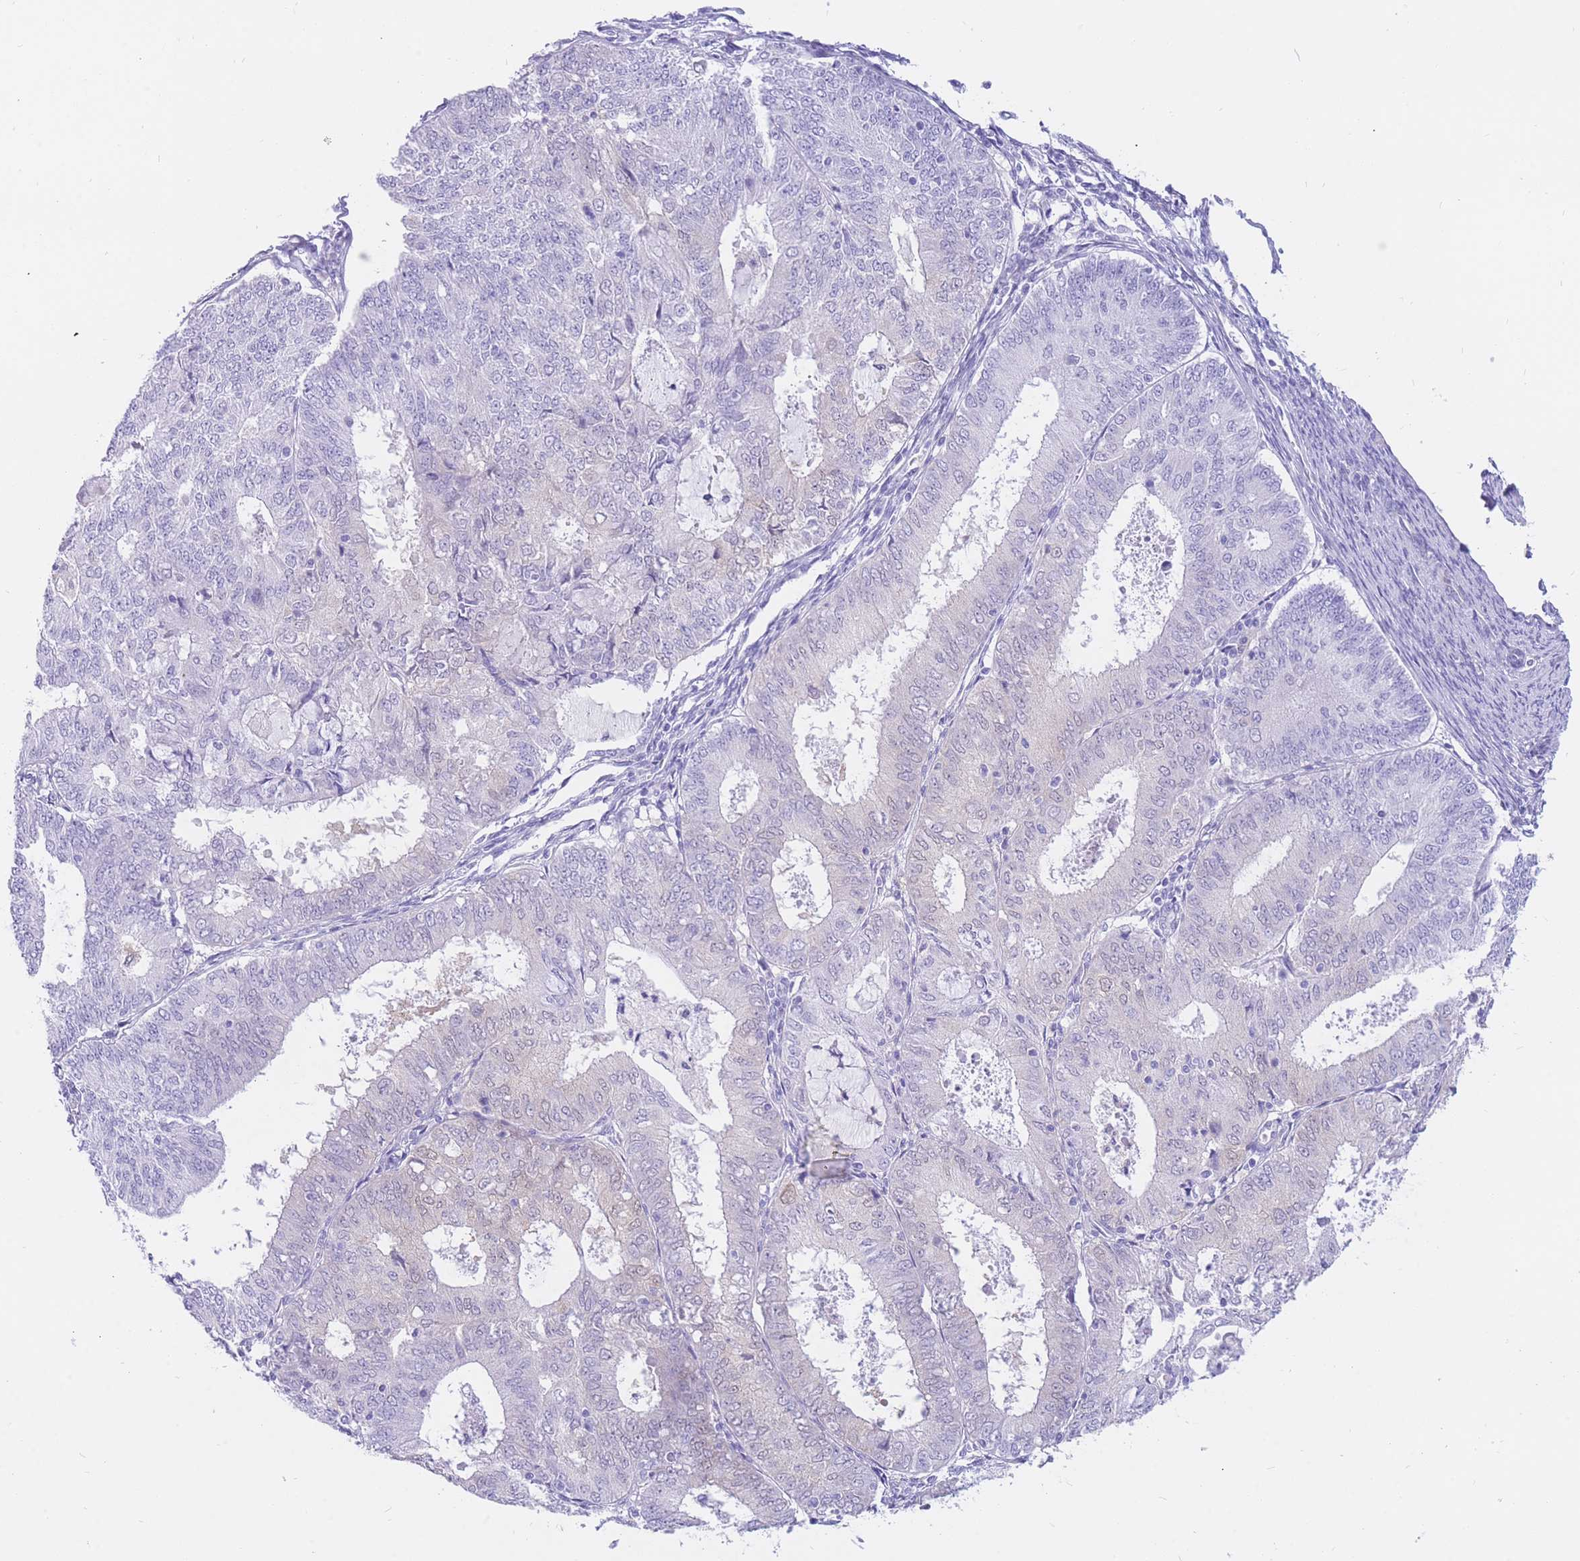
{"staining": {"intensity": "negative", "quantity": "none", "location": "none"}, "tissue": "endometrial cancer", "cell_type": "Tumor cells", "image_type": "cancer", "snomed": [{"axis": "morphology", "description": "Adenocarcinoma, NOS"}, {"axis": "topography", "description": "Endometrium"}], "caption": "This micrograph is of endometrial cancer (adenocarcinoma) stained with immunohistochemistry to label a protein in brown with the nuclei are counter-stained blue. There is no staining in tumor cells. The staining was performed using DAB (3,3'-diaminobenzidine) to visualize the protein expression in brown, while the nuclei were stained in blue with hematoxylin (Magnification: 20x).", "gene": "SULT1A1", "patient": {"sex": "female", "age": 57}}